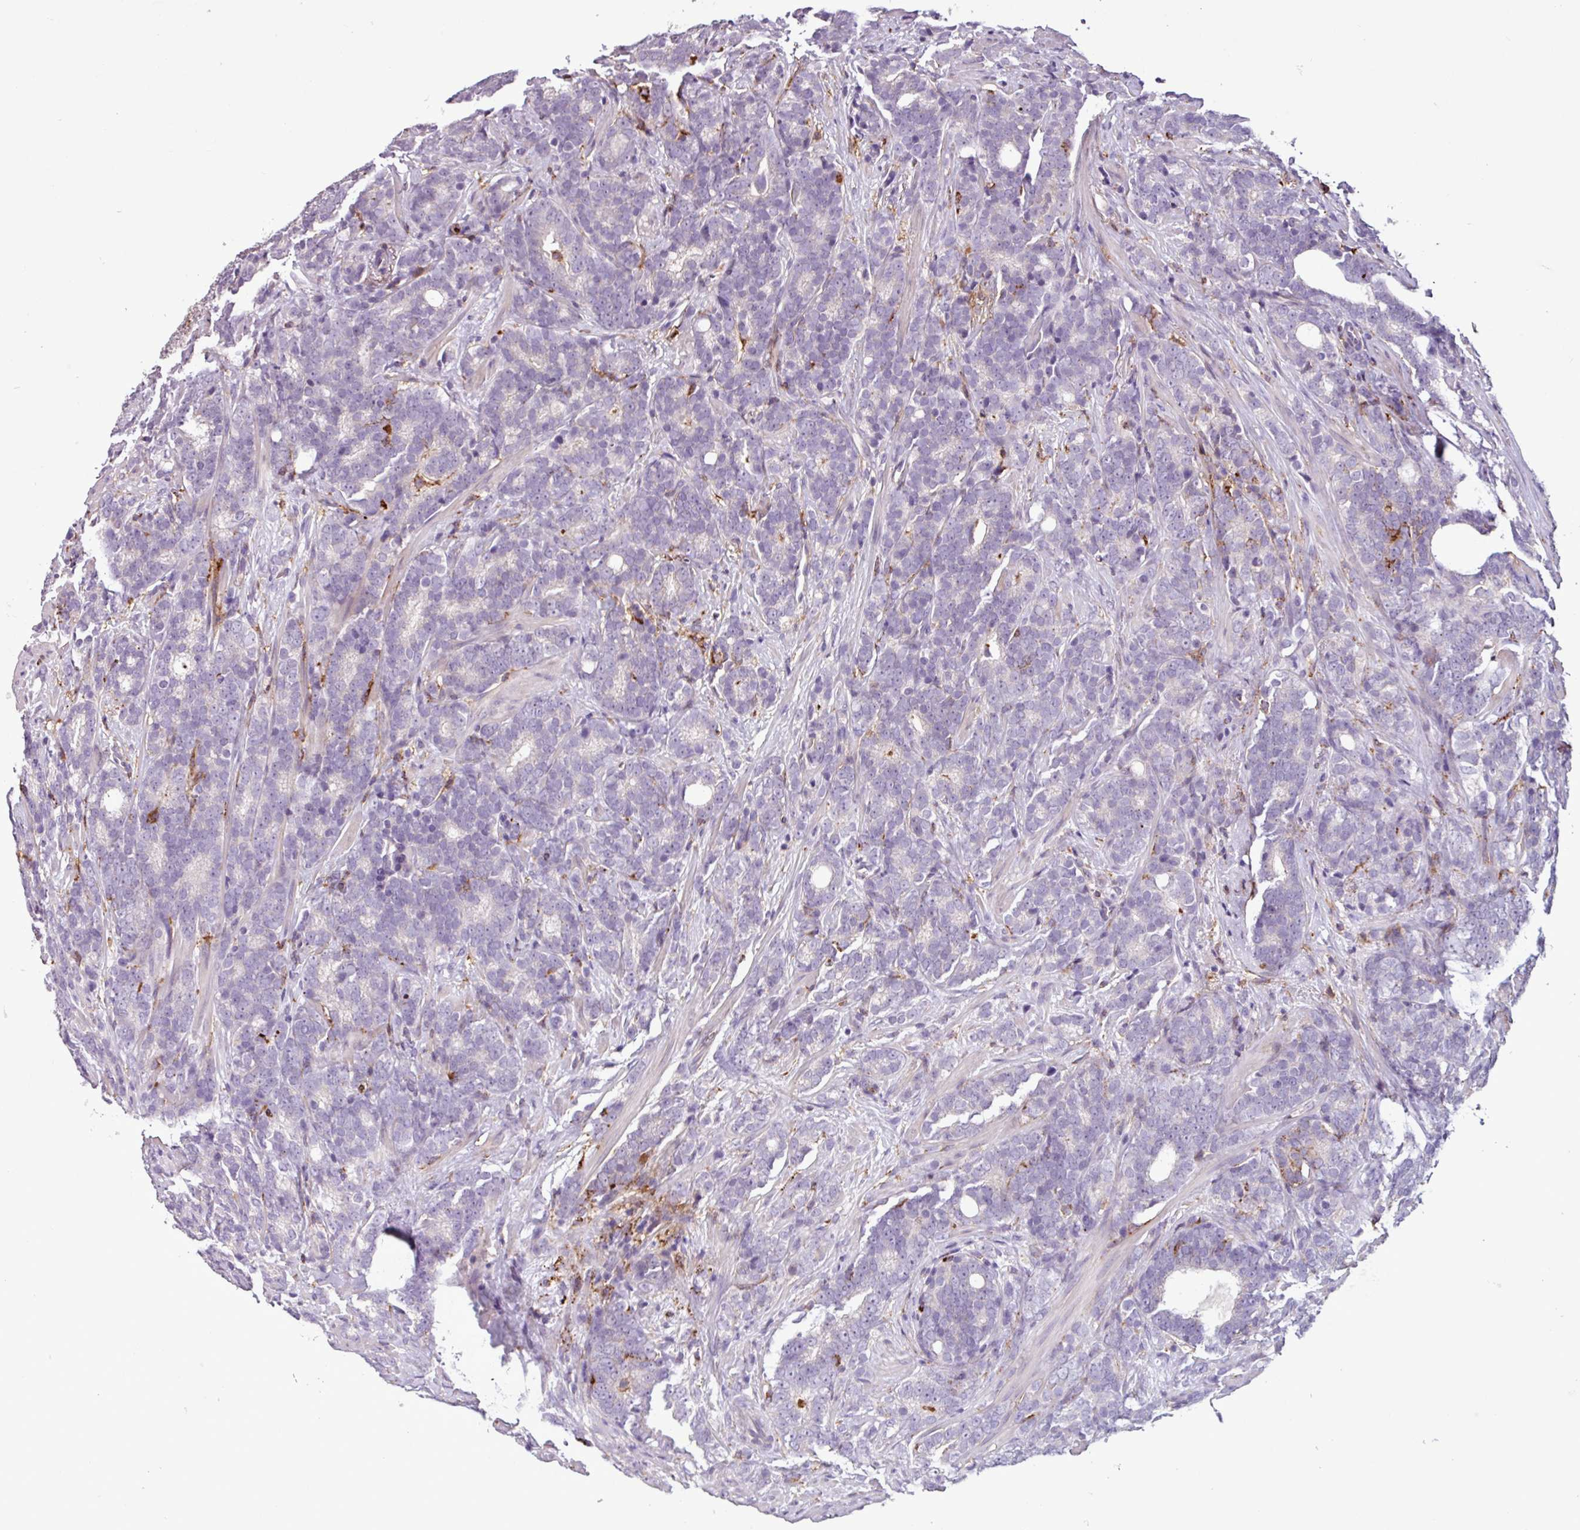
{"staining": {"intensity": "negative", "quantity": "none", "location": "none"}, "tissue": "prostate cancer", "cell_type": "Tumor cells", "image_type": "cancer", "snomed": [{"axis": "morphology", "description": "Adenocarcinoma, High grade"}, {"axis": "topography", "description": "Prostate"}], "caption": "Tumor cells show no significant positivity in prostate cancer (adenocarcinoma (high-grade)).", "gene": "C9orf24", "patient": {"sex": "male", "age": 64}}